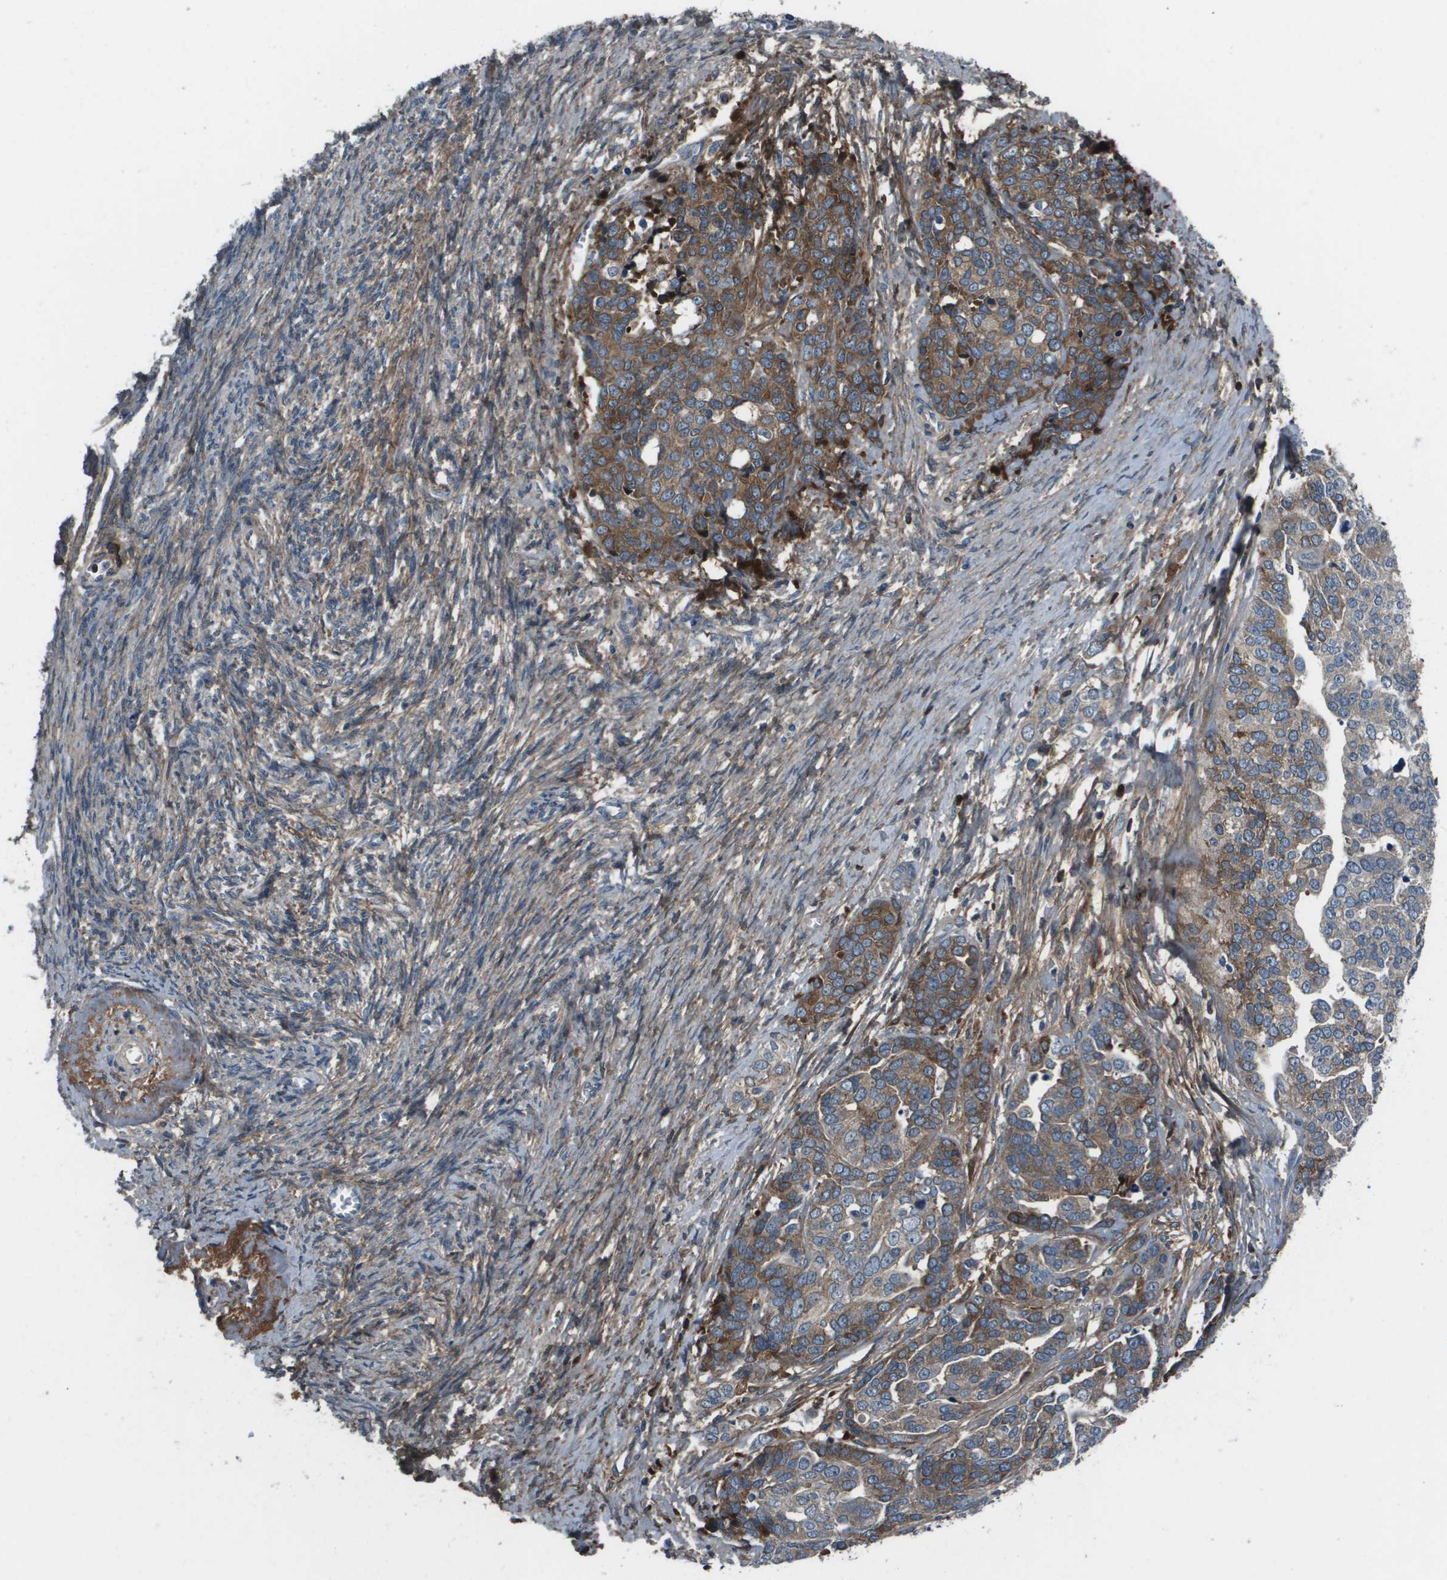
{"staining": {"intensity": "moderate", "quantity": "<25%", "location": "cytoplasmic/membranous"}, "tissue": "ovarian cancer", "cell_type": "Tumor cells", "image_type": "cancer", "snomed": [{"axis": "morphology", "description": "Cystadenocarcinoma, serous, NOS"}, {"axis": "topography", "description": "Ovary"}], "caption": "Ovarian cancer stained for a protein (brown) shows moderate cytoplasmic/membranous positive staining in approximately <25% of tumor cells.", "gene": "PCOLCE", "patient": {"sex": "female", "age": 44}}